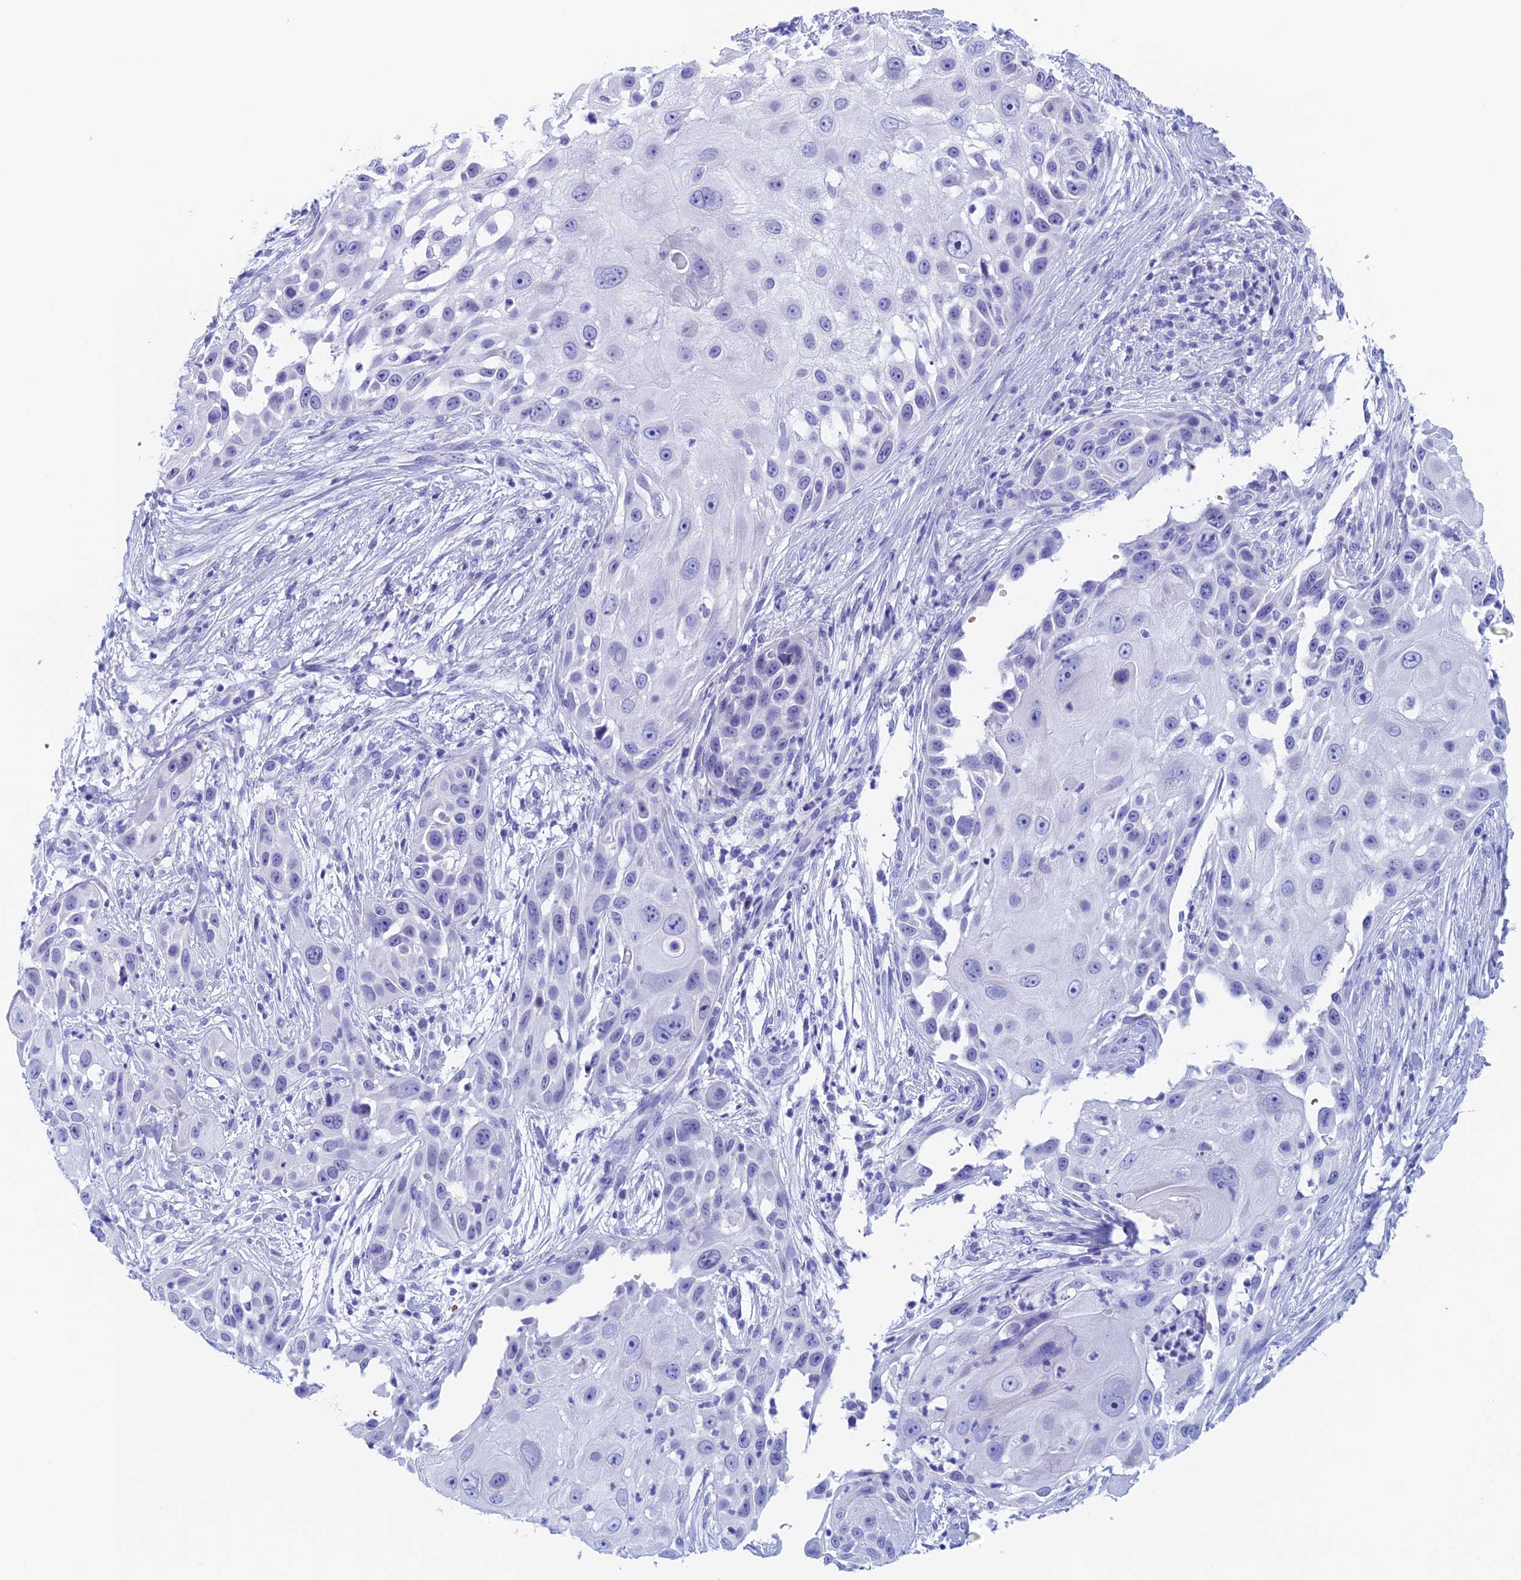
{"staining": {"intensity": "negative", "quantity": "none", "location": "none"}, "tissue": "skin cancer", "cell_type": "Tumor cells", "image_type": "cancer", "snomed": [{"axis": "morphology", "description": "Squamous cell carcinoma, NOS"}, {"axis": "topography", "description": "Skin"}], "caption": "The micrograph reveals no significant positivity in tumor cells of skin squamous cell carcinoma.", "gene": "PSMC3IP", "patient": {"sex": "female", "age": 44}}